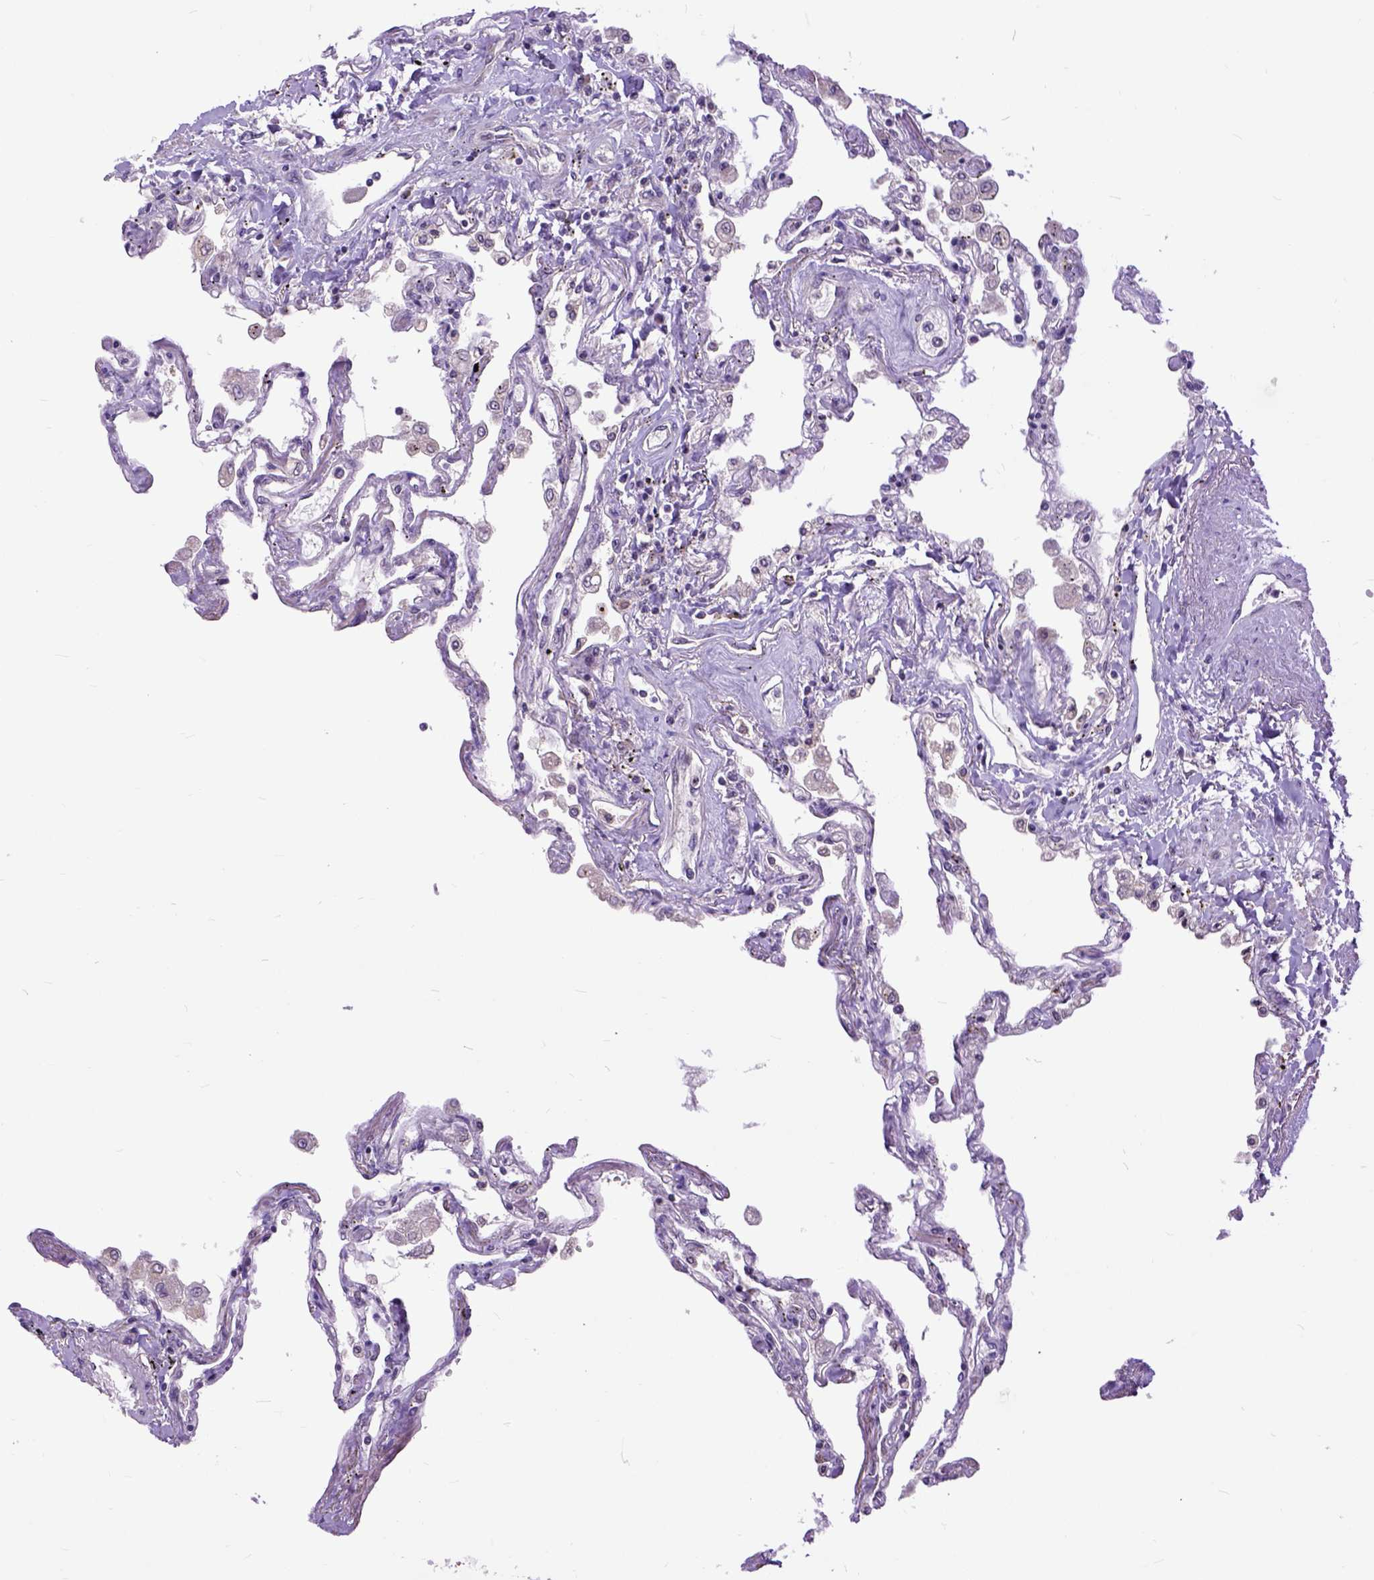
{"staining": {"intensity": "strong", "quantity": "25%-75%", "location": "cytoplasmic/membranous"}, "tissue": "lung", "cell_type": "Alveolar cells", "image_type": "normal", "snomed": [{"axis": "morphology", "description": "Normal tissue, NOS"}, {"axis": "morphology", "description": "Adenocarcinoma, NOS"}, {"axis": "topography", "description": "Cartilage tissue"}, {"axis": "topography", "description": "Lung"}], "caption": "A high-resolution photomicrograph shows IHC staining of normal lung, which exhibits strong cytoplasmic/membranous expression in about 25%-75% of alveolar cells.", "gene": "ARL1", "patient": {"sex": "female", "age": 67}}